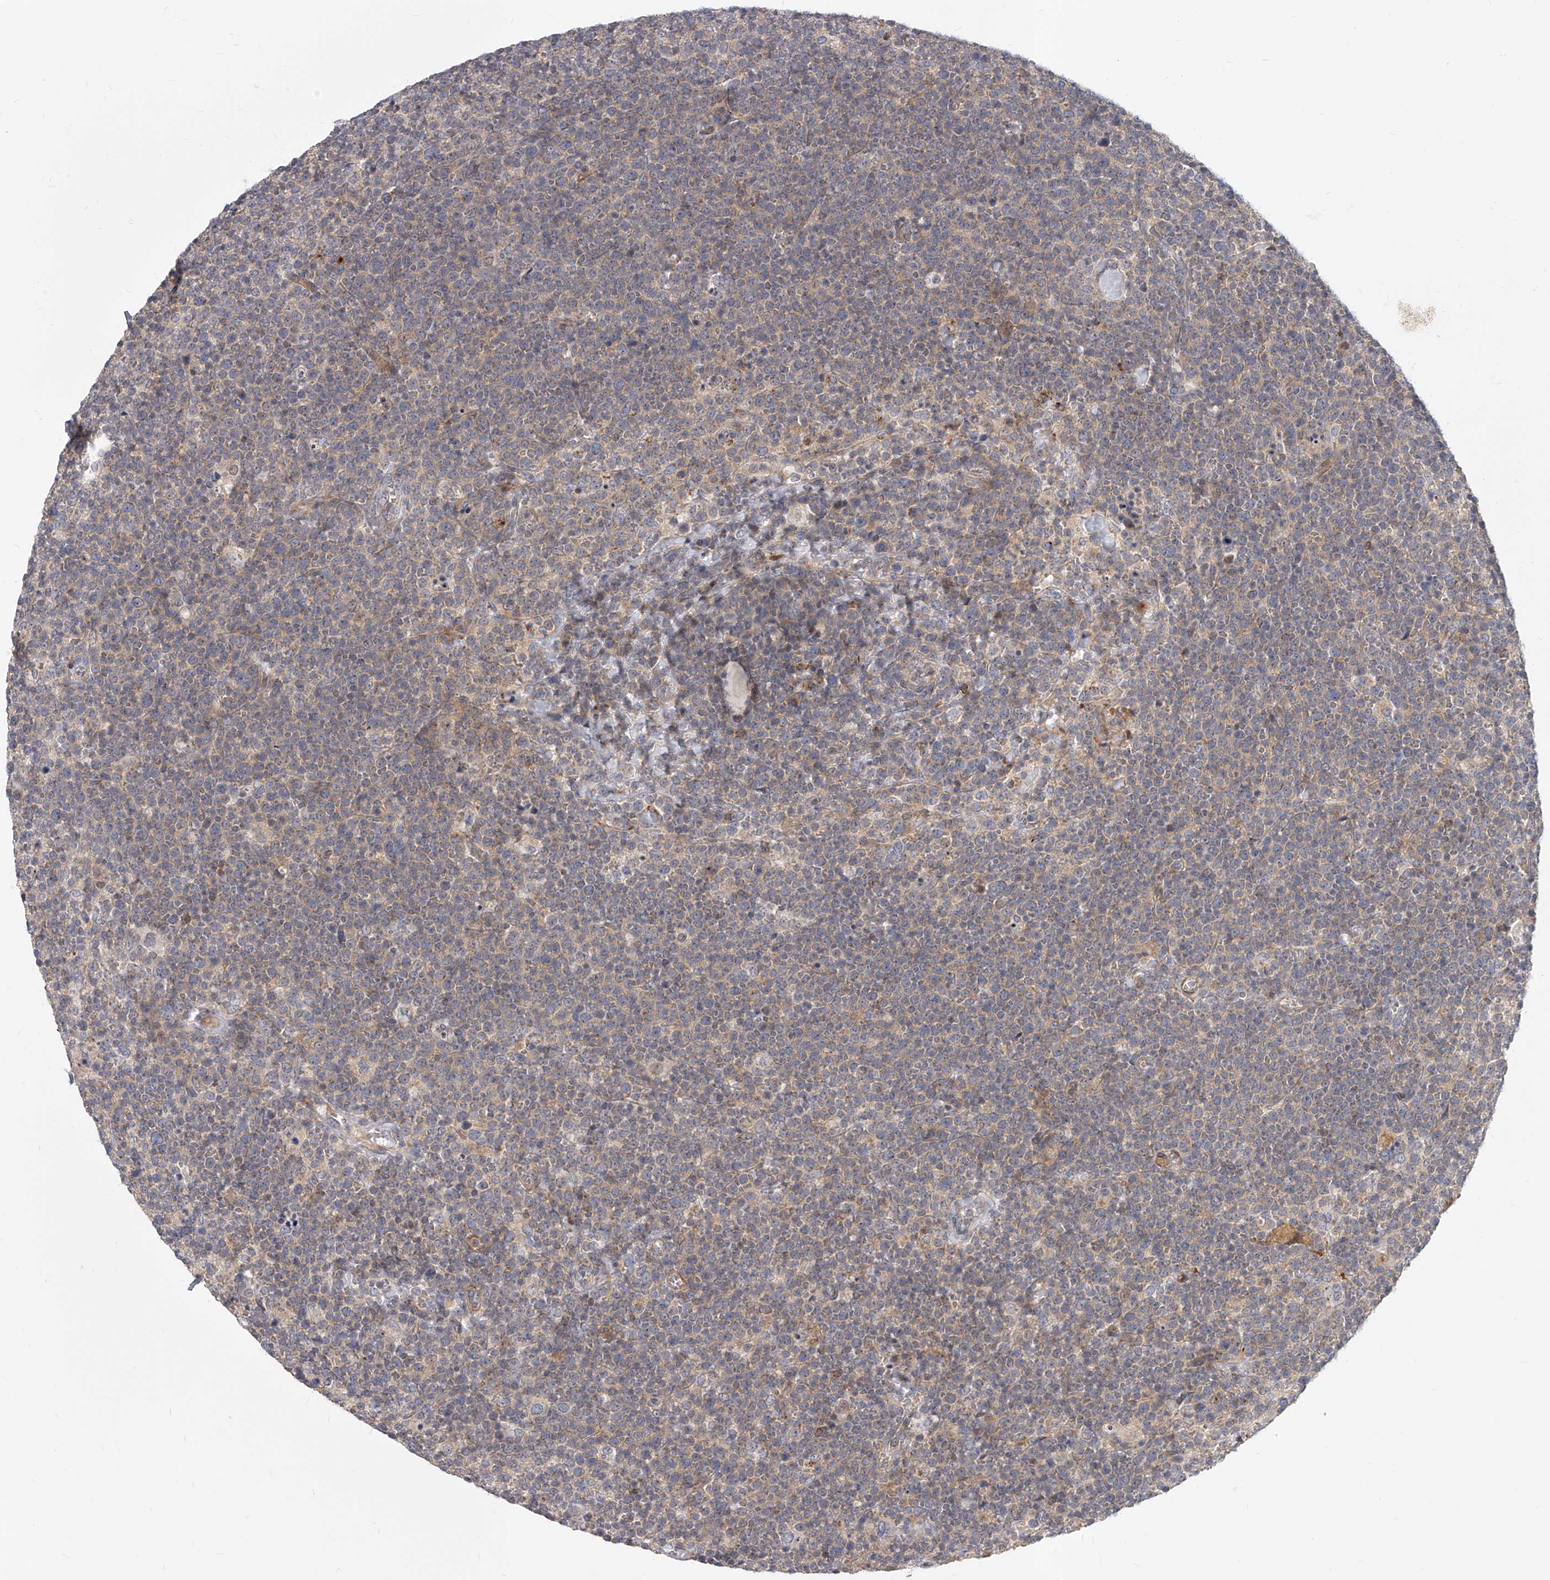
{"staining": {"intensity": "weak", "quantity": "25%-75%", "location": "cytoplasmic/membranous"}, "tissue": "lymphoma", "cell_type": "Tumor cells", "image_type": "cancer", "snomed": [{"axis": "morphology", "description": "Malignant lymphoma, non-Hodgkin's type, High grade"}, {"axis": "topography", "description": "Lymph node"}], "caption": "Brown immunohistochemical staining in human high-grade malignant lymphoma, non-Hodgkin's type shows weak cytoplasmic/membranous positivity in approximately 25%-75% of tumor cells.", "gene": "SLC37A1", "patient": {"sex": "male", "age": 61}}